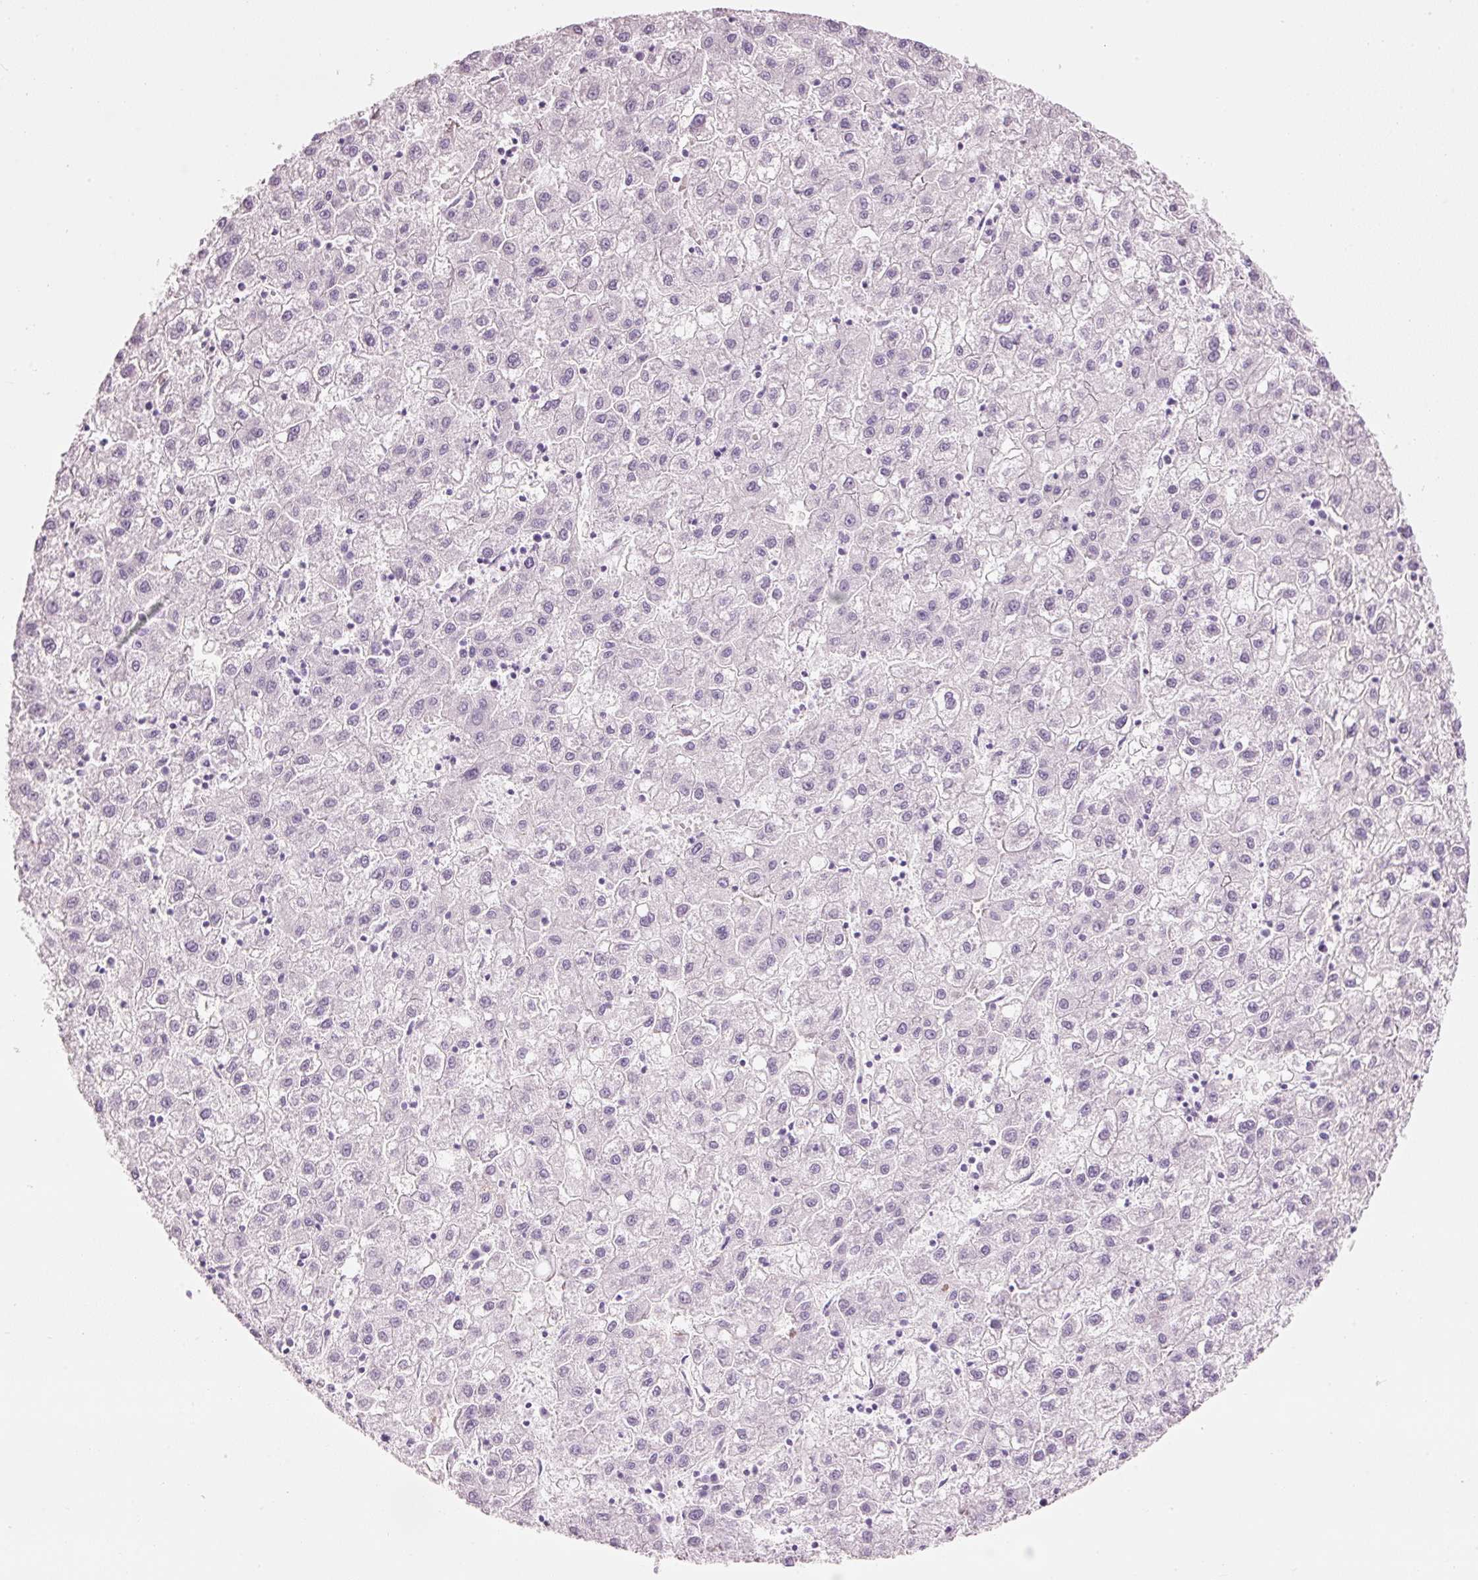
{"staining": {"intensity": "negative", "quantity": "none", "location": "none"}, "tissue": "liver cancer", "cell_type": "Tumor cells", "image_type": "cancer", "snomed": [{"axis": "morphology", "description": "Carcinoma, Hepatocellular, NOS"}, {"axis": "topography", "description": "Liver"}], "caption": "This is an immunohistochemistry histopathology image of human liver hepatocellular carcinoma. There is no expression in tumor cells.", "gene": "CMA1", "patient": {"sex": "male", "age": 72}}